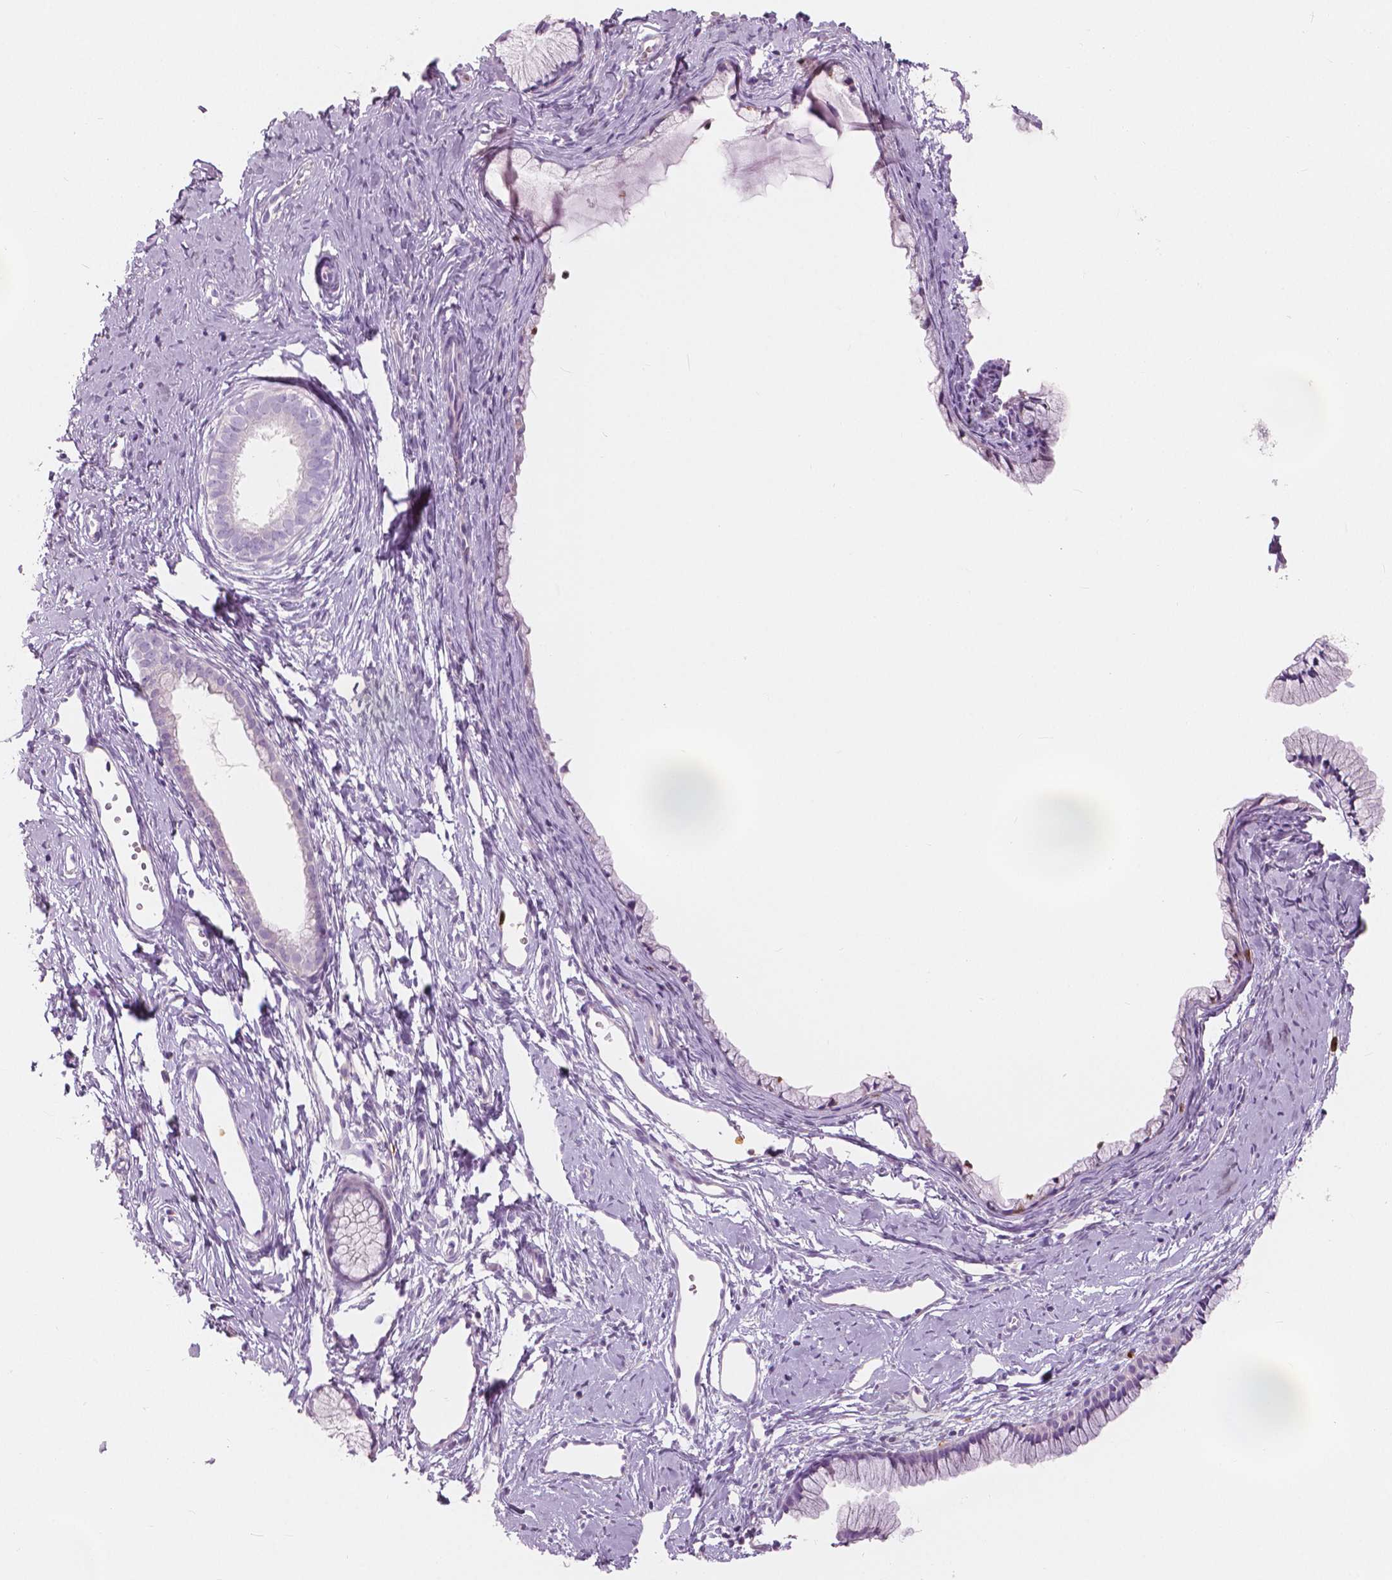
{"staining": {"intensity": "negative", "quantity": "none", "location": "none"}, "tissue": "cervix", "cell_type": "Glandular cells", "image_type": "normal", "snomed": [{"axis": "morphology", "description": "Normal tissue, NOS"}, {"axis": "topography", "description": "Cervix"}], "caption": "Glandular cells are negative for brown protein staining in unremarkable cervix. (Stains: DAB (3,3'-diaminobenzidine) IHC with hematoxylin counter stain, Microscopy: brightfield microscopy at high magnification).", "gene": "CXCR2", "patient": {"sex": "female", "age": 40}}